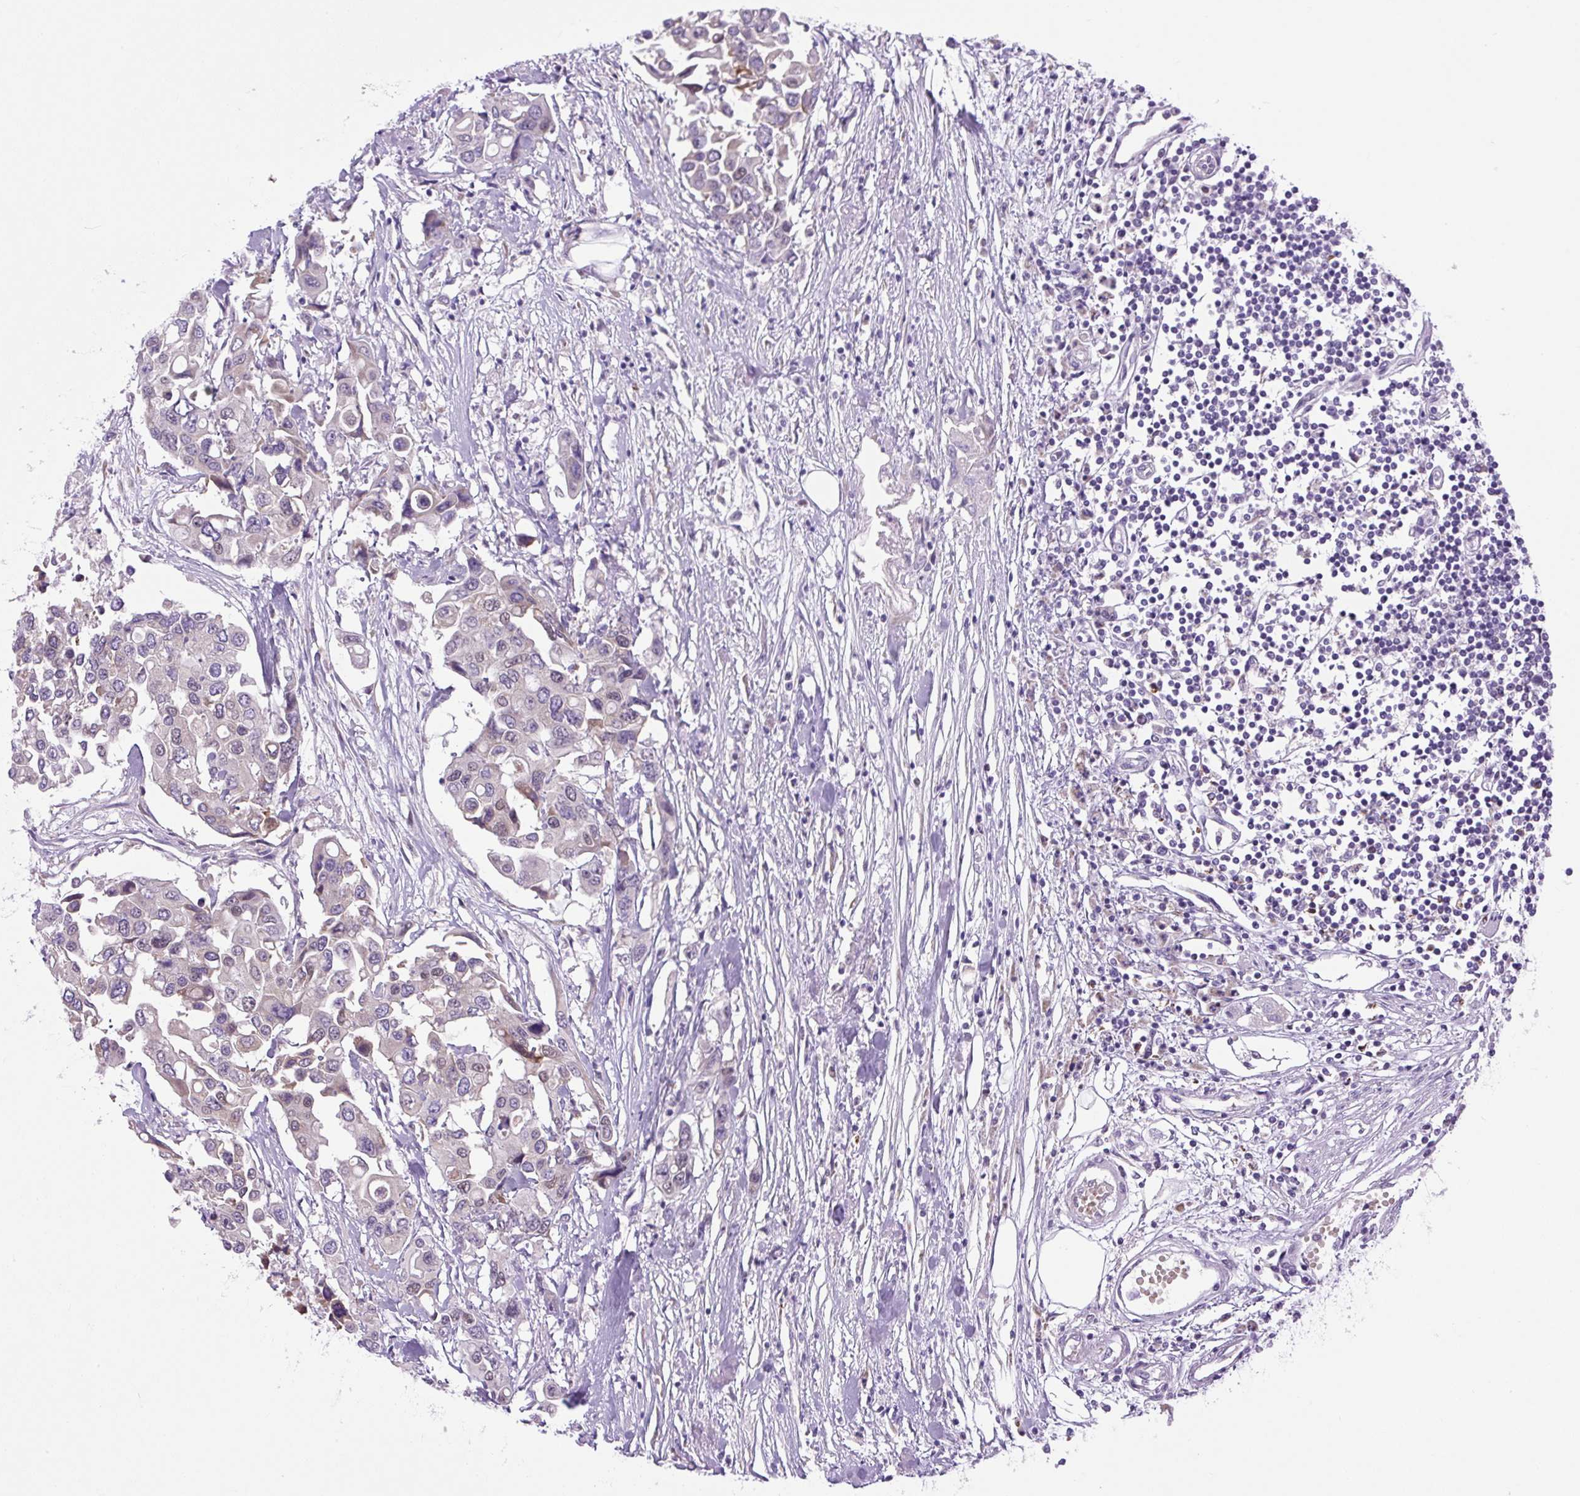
{"staining": {"intensity": "negative", "quantity": "none", "location": "none"}, "tissue": "colorectal cancer", "cell_type": "Tumor cells", "image_type": "cancer", "snomed": [{"axis": "morphology", "description": "Adenocarcinoma, NOS"}, {"axis": "topography", "description": "Colon"}], "caption": "This histopathology image is of colorectal adenocarcinoma stained with IHC to label a protein in brown with the nuclei are counter-stained blue. There is no staining in tumor cells. (DAB (3,3'-diaminobenzidine) immunohistochemistry with hematoxylin counter stain).", "gene": "SCO2", "patient": {"sex": "male", "age": 77}}